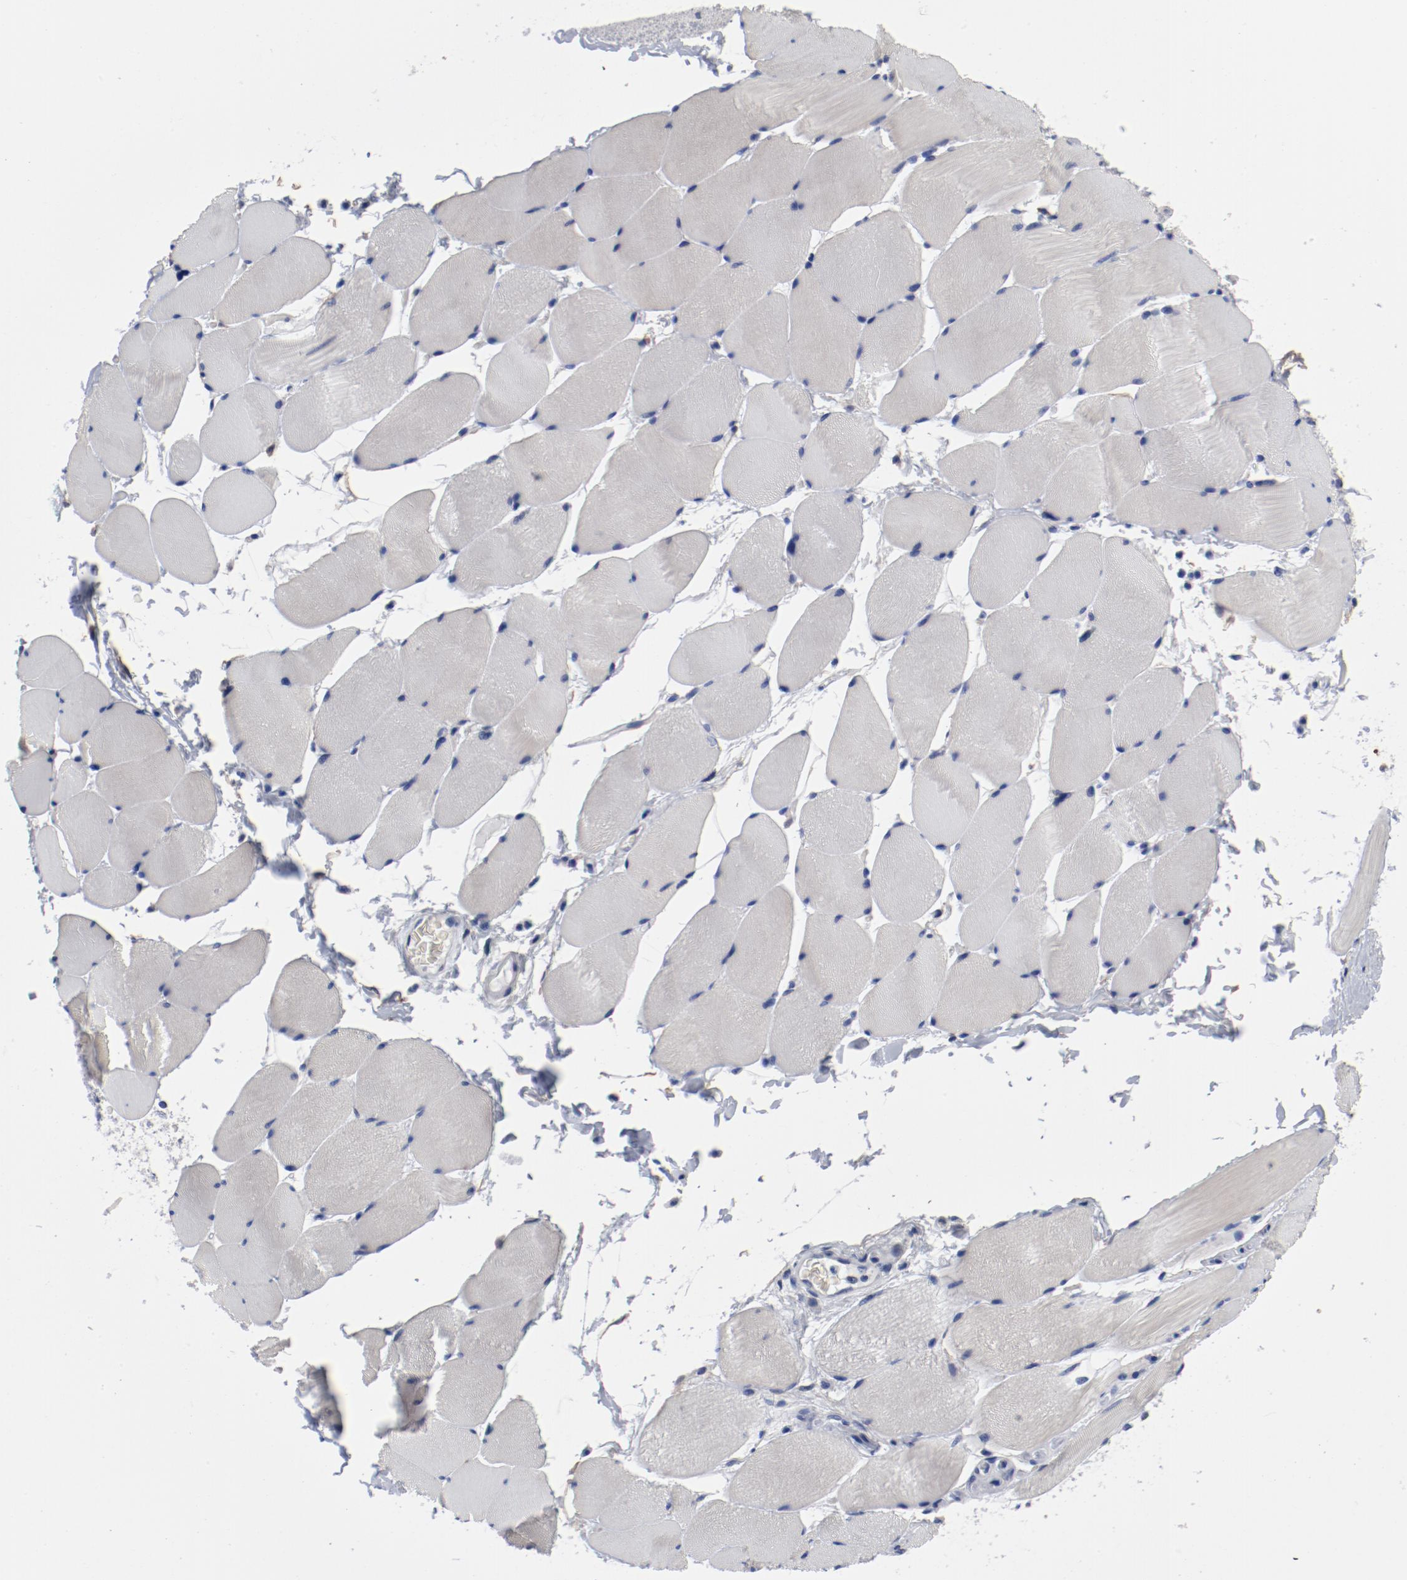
{"staining": {"intensity": "negative", "quantity": "none", "location": "none"}, "tissue": "skeletal muscle", "cell_type": "Myocytes", "image_type": "normal", "snomed": [{"axis": "morphology", "description": "Normal tissue, NOS"}, {"axis": "topography", "description": "Skeletal muscle"}], "caption": "Immunohistochemistry (IHC) photomicrograph of normal skeletal muscle: skeletal muscle stained with DAB (3,3'-diaminobenzidine) displays no significant protein staining in myocytes.", "gene": "ANKLE2", "patient": {"sex": "male", "age": 62}}